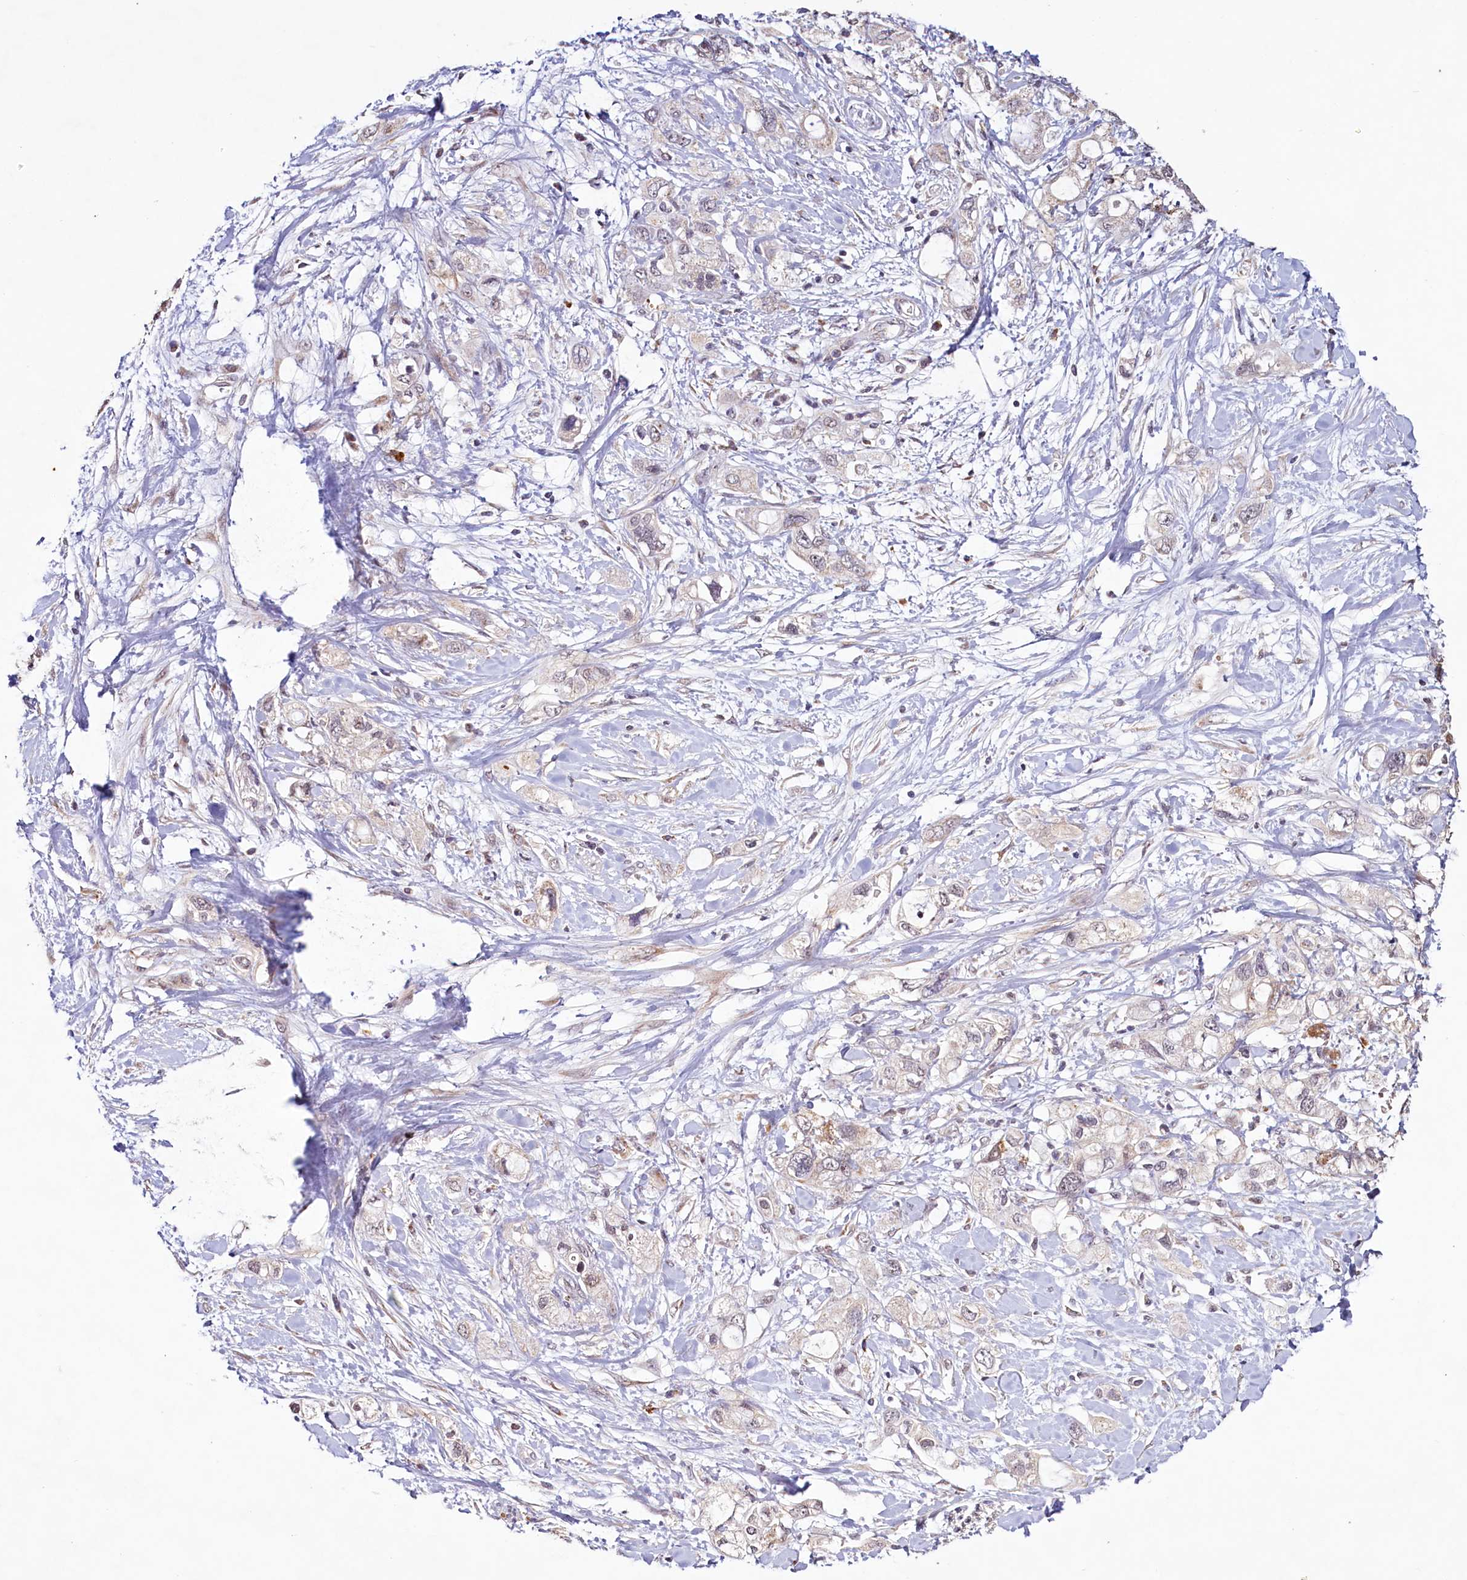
{"staining": {"intensity": "negative", "quantity": "none", "location": "none"}, "tissue": "pancreatic cancer", "cell_type": "Tumor cells", "image_type": "cancer", "snomed": [{"axis": "morphology", "description": "Adenocarcinoma, NOS"}, {"axis": "topography", "description": "Pancreas"}], "caption": "Pancreatic adenocarcinoma stained for a protein using immunohistochemistry displays no positivity tumor cells.", "gene": "PDE6D", "patient": {"sex": "female", "age": 56}}